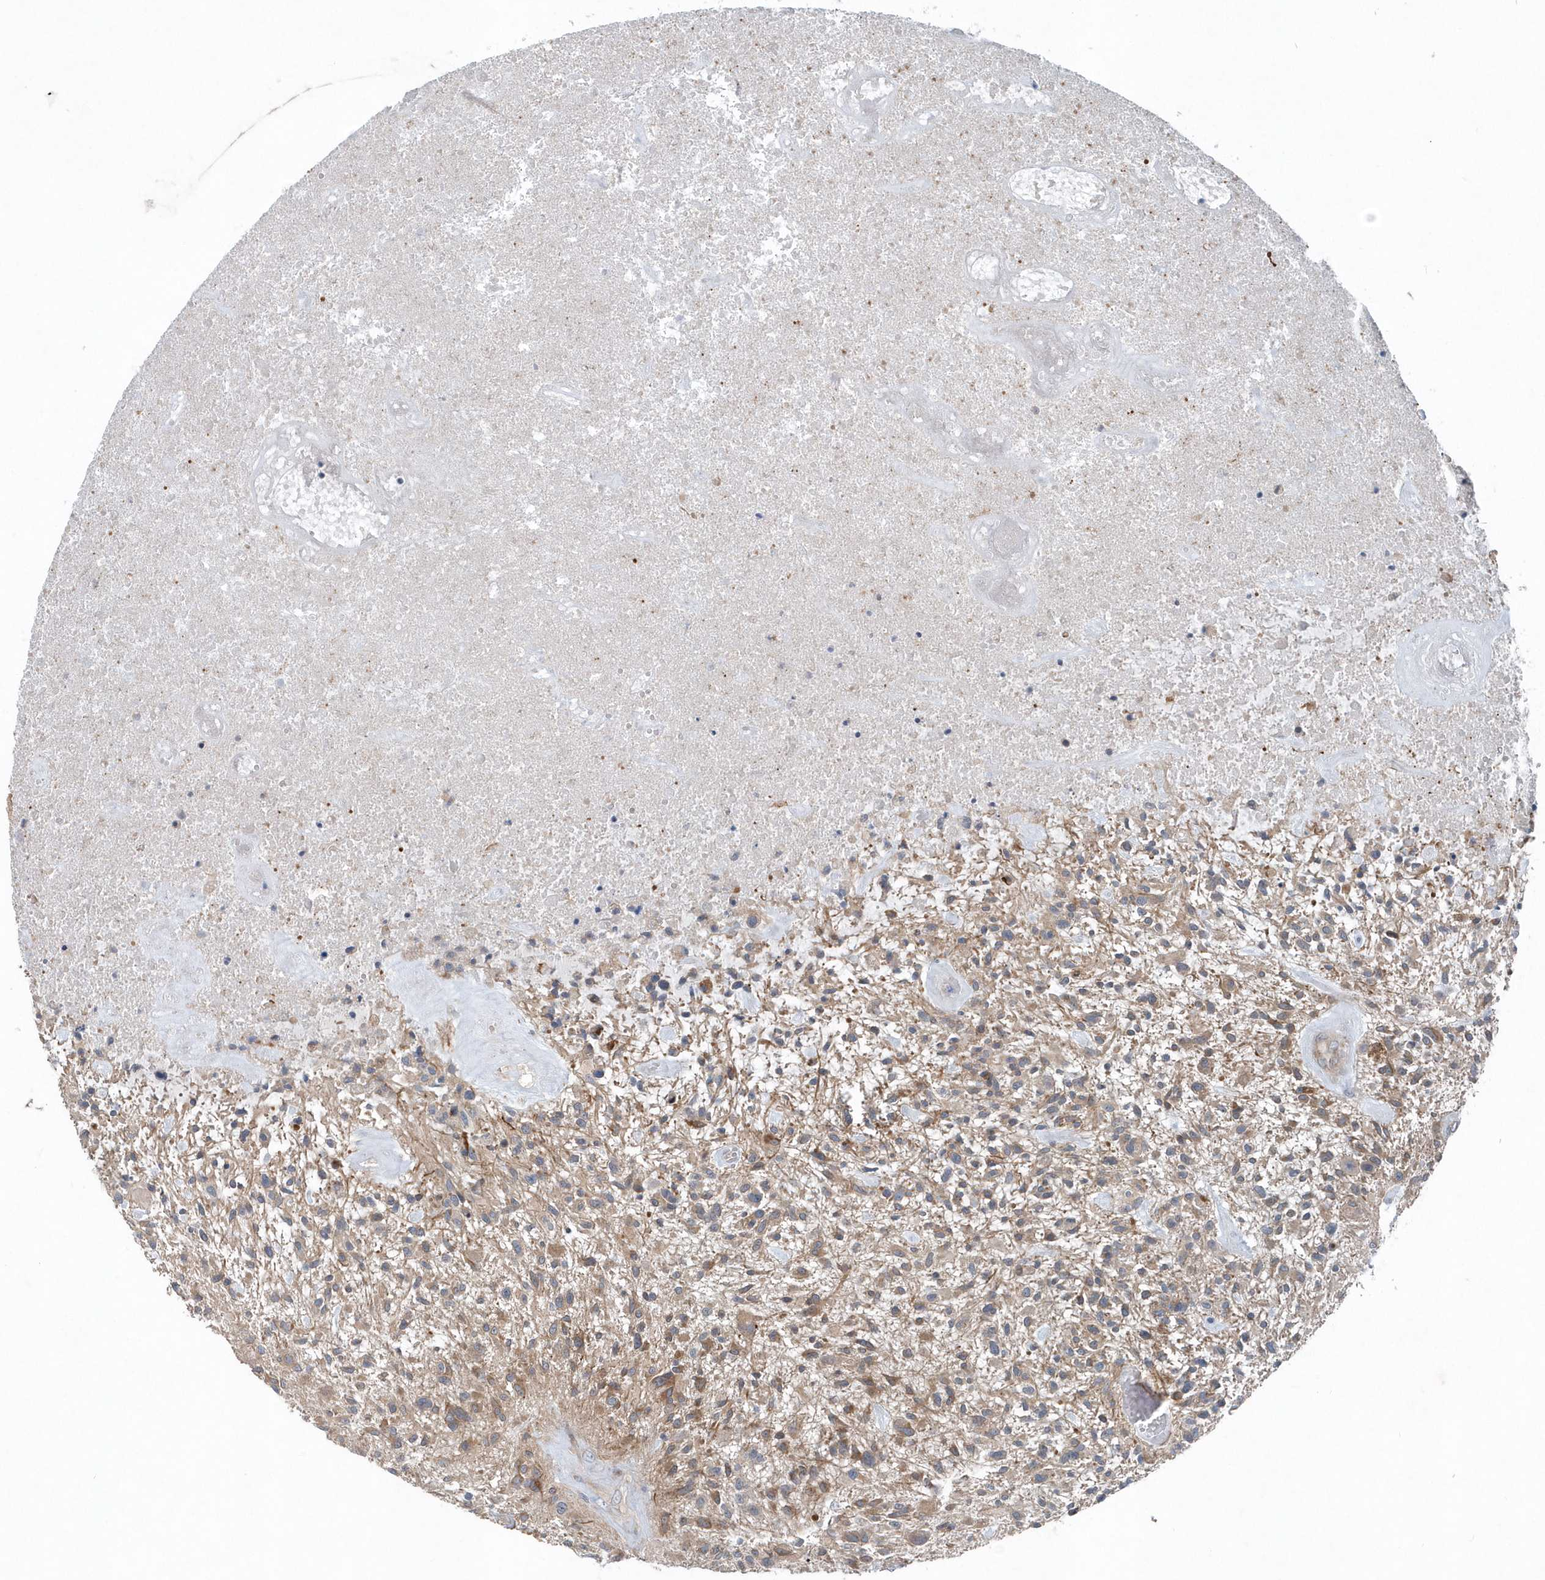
{"staining": {"intensity": "moderate", "quantity": "25%-75%", "location": "cytoplasmic/membranous"}, "tissue": "glioma", "cell_type": "Tumor cells", "image_type": "cancer", "snomed": [{"axis": "morphology", "description": "Glioma, malignant, High grade"}, {"axis": "topography", "description": "Brain"}], "caption": "Glioma was stained to show a protein in brown. There is medium levels of moderate cytoplasmic/membranous staining in approximately 25%-75% of tumor cells.", "gene": "MCC", "patient": {"sex": "male", "age": 47}}